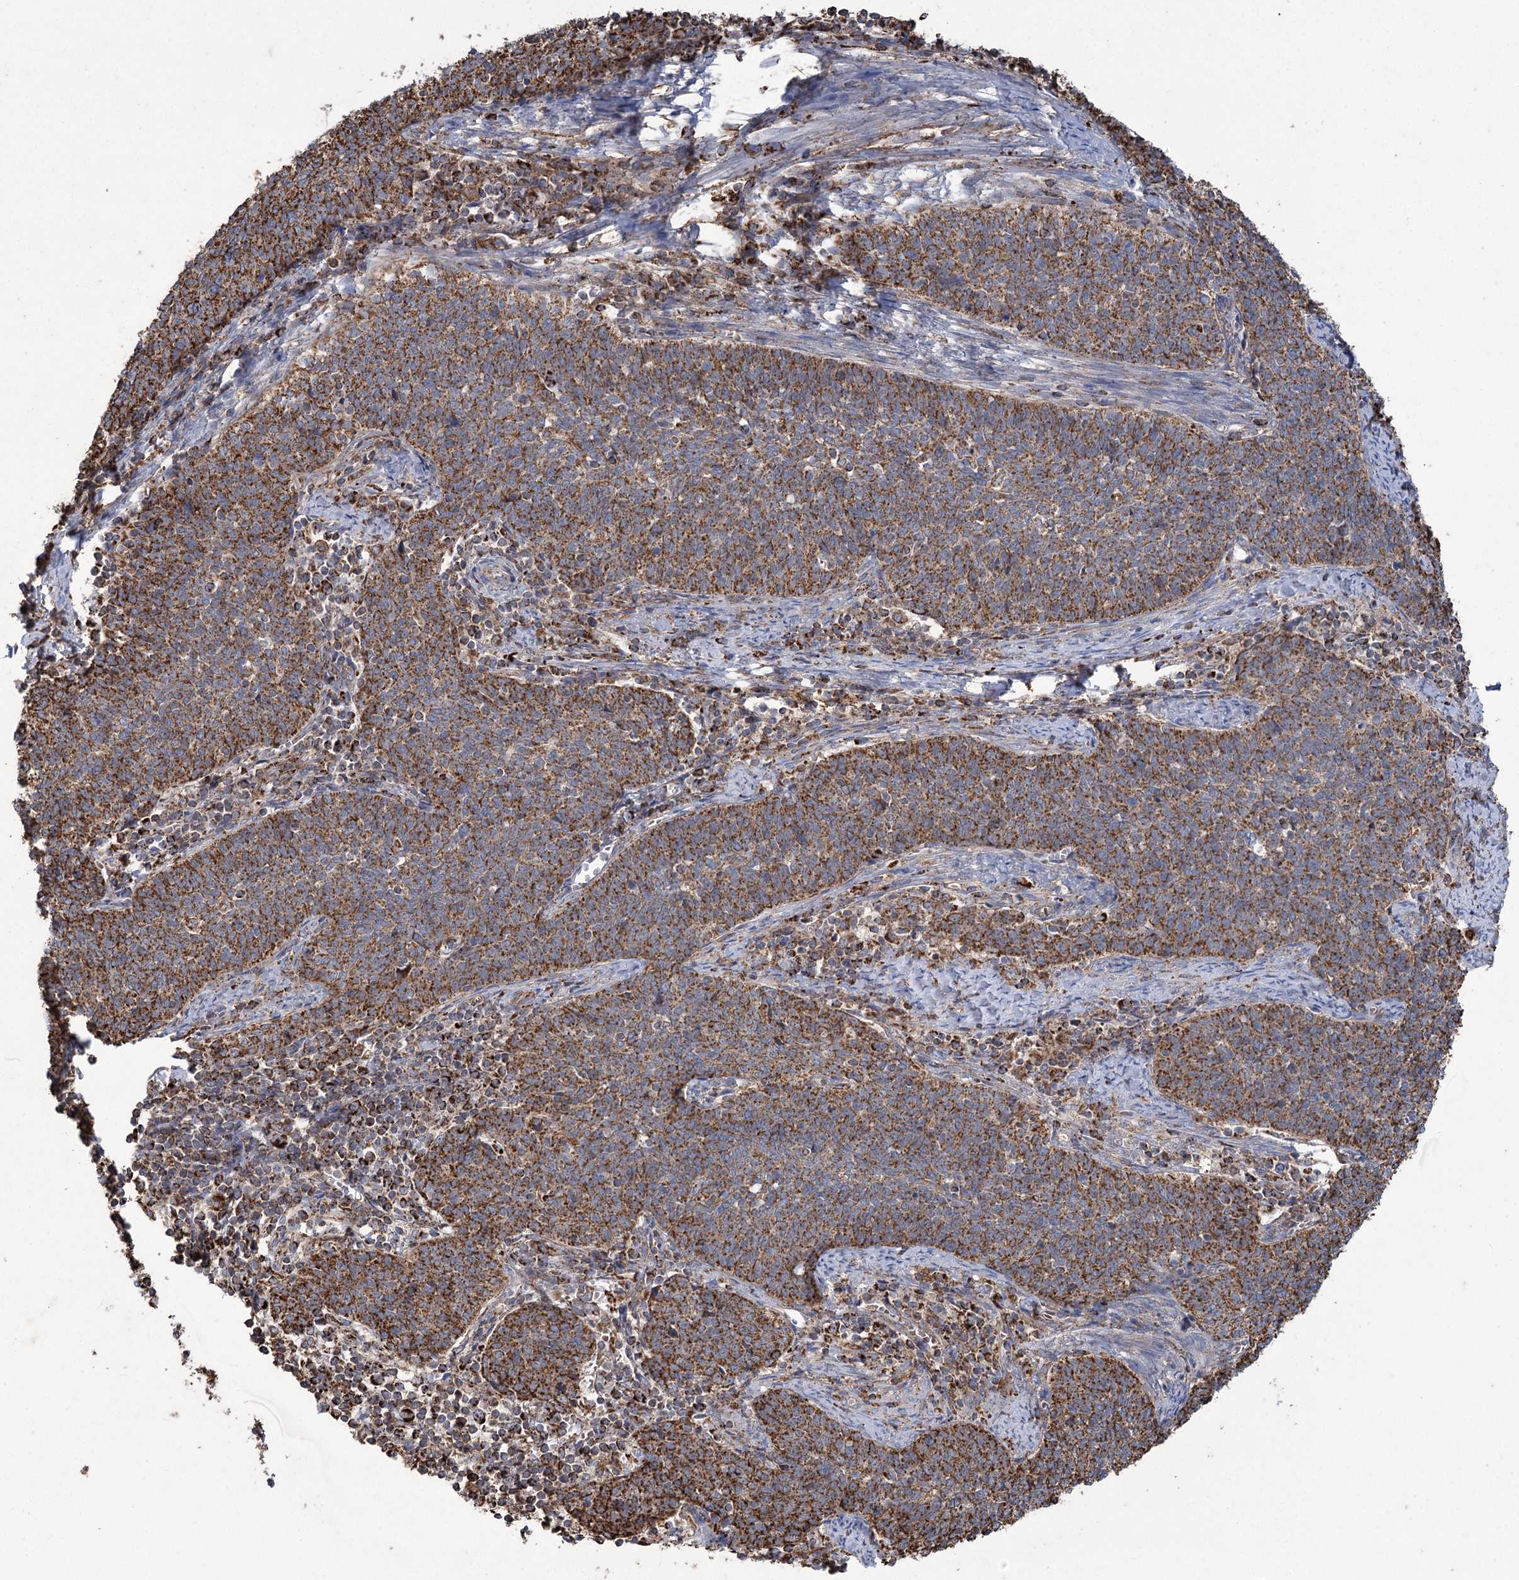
{"staining": {"intensity": "strong", "quantity": ">75%", "location": "cytoplasmic/membranous"}, "tissue": "cervical cancer", "cell_type": "Tumor cells", "image_type": "cancer", "snomed": [{"axis": "morphology", "description": "Squamous cell carcinoma, NOS"}, {"axis": "topography", "description": "Cervix"}], "caption": "A micrograph of cervical cancer stained for a protein demonstrates strong cytoplasmic/membranous brown staining in tumor cells.", "gene": "CARD19", "patient": {"sex": "female", "age": 39}}